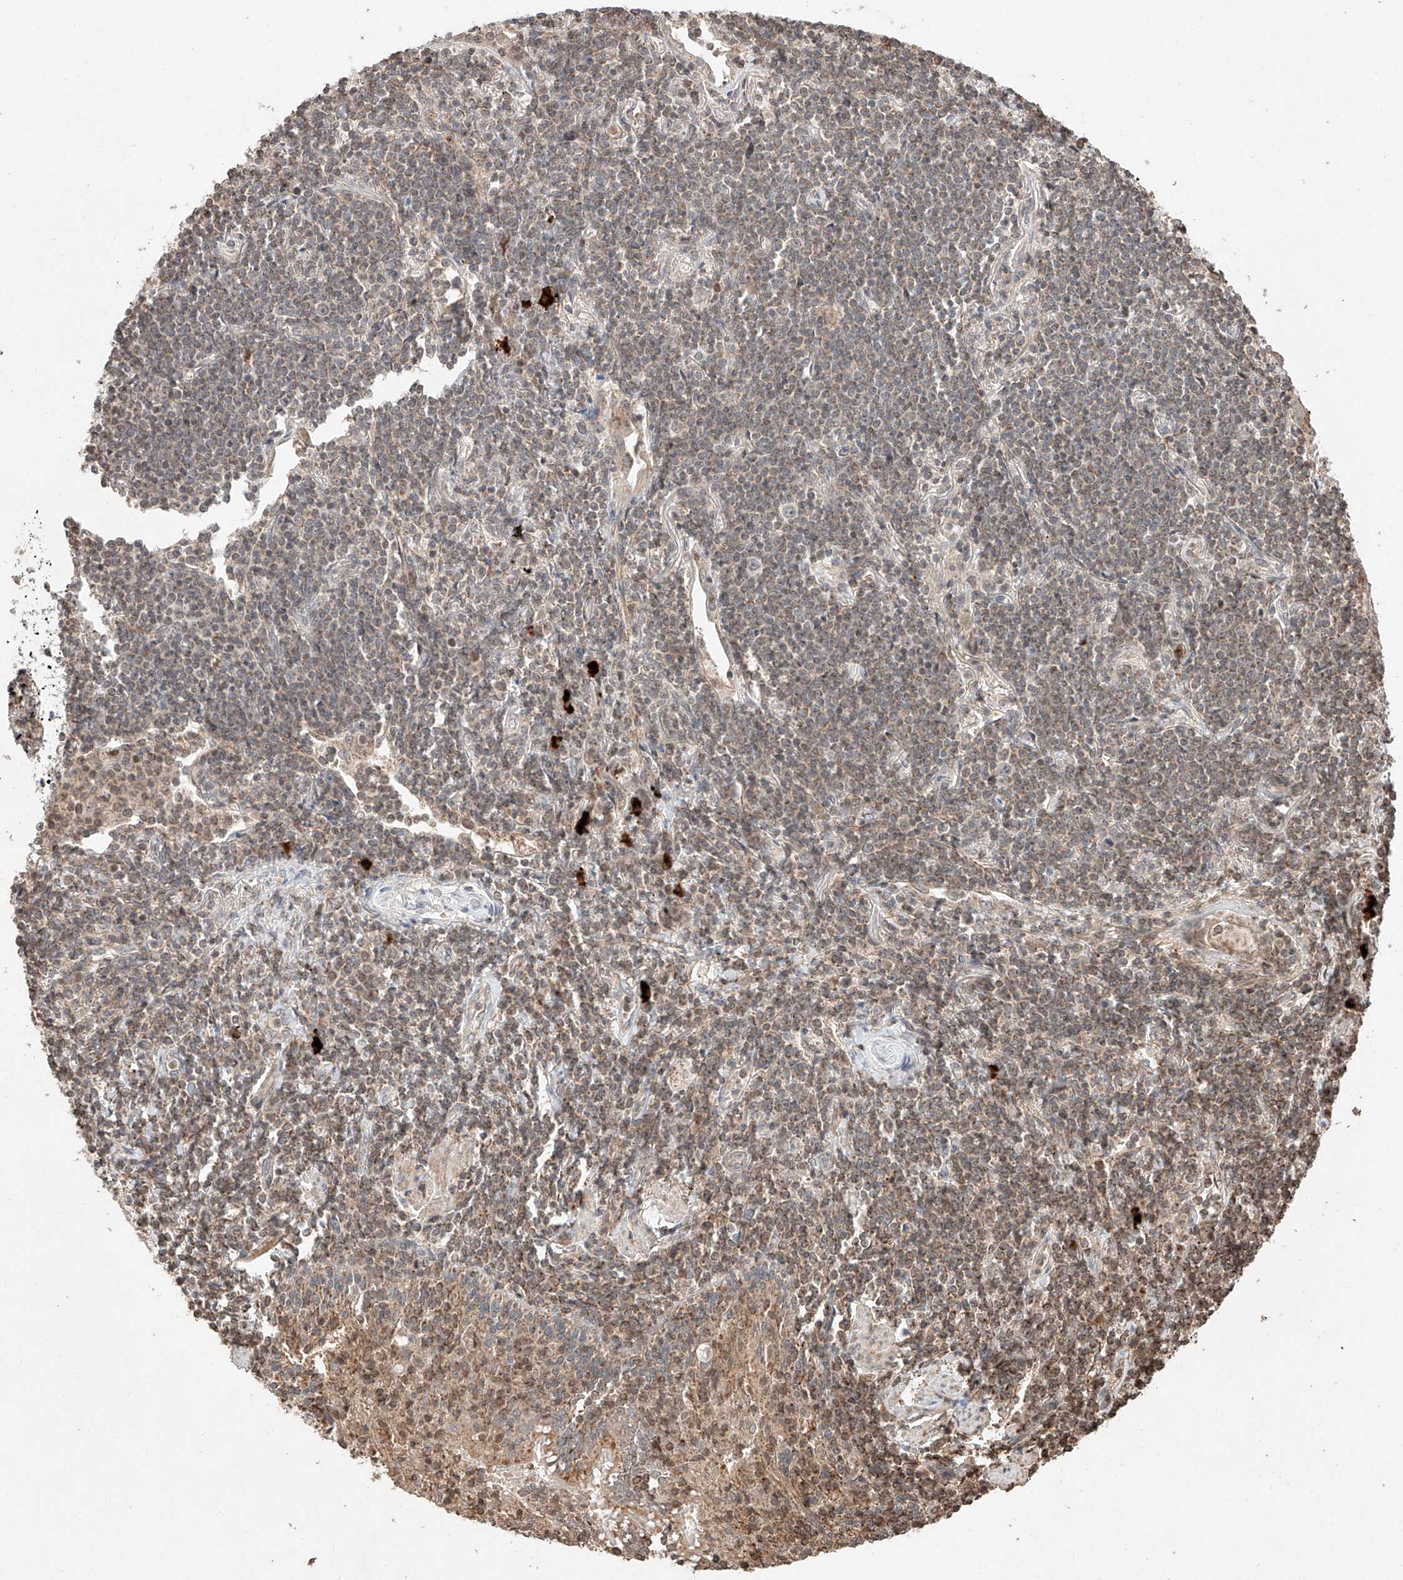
{"staining": {"intensity": "moderate", "quantity": "<25%", "location": "cytoplasmic/membranous"}, "tissue": "lymphoma", "cell_type": "Tumor cells", "image_type": "cancer", "snomed": [{"axis": "morphology", "description": "Malignant lymphoma, non-Hodgkin's type, Low grade"}, {"axis": "topography", "description": "Lung"}], "caption": "Human lymphoma stained with a brown dye demonstrates moderate cytoplasmic/membranous positive positivity in approximately <25% of tumor cells.", "gene": "ARHGAP33", "patient": {"sex": "female", "age": 71}}